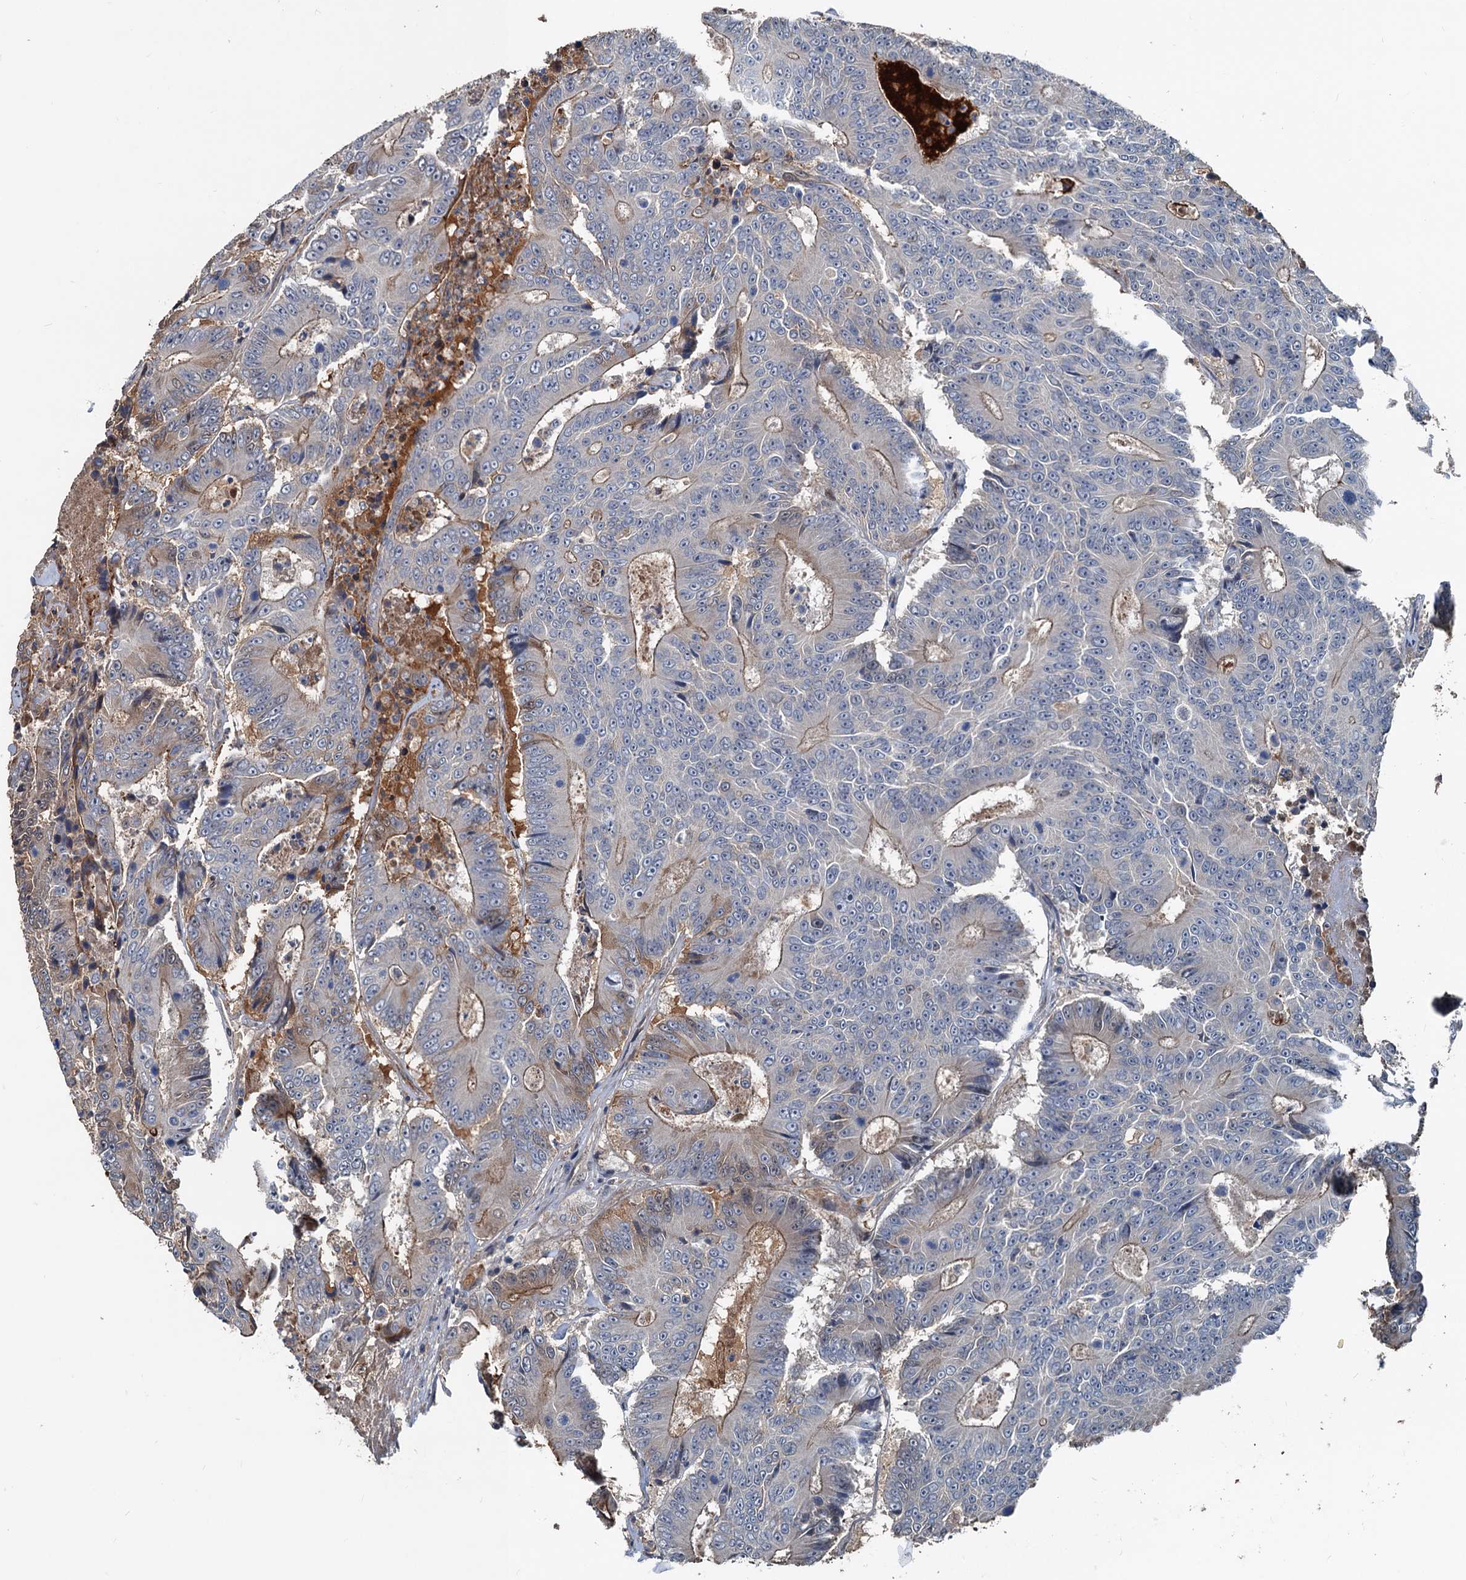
{"staining": {"intensity": "moderate", "quantity": "25%-75%", "location": "cytoplasmic/membranous"}, "tissue": "colorectal cancer", "cell_type": "Tumor cells", "image_type": "cancer", "snomed": [{"axis": "morphology", "description": "Adenocarcinoma, NOS"}, {"axis": "topography", "description": "Colon"}], "caption": "Immunohistochemical staining of colorectal adenocarcinoma demonstrates moderate cytoplasmic/membranous protein expression in approximately 25%-75% of tumor cells. (brown staining indicates protein expression, while blue staining denotes nuclei).", "gene": "TEDC1", "patient": {"sex": "male", "age": 83}}